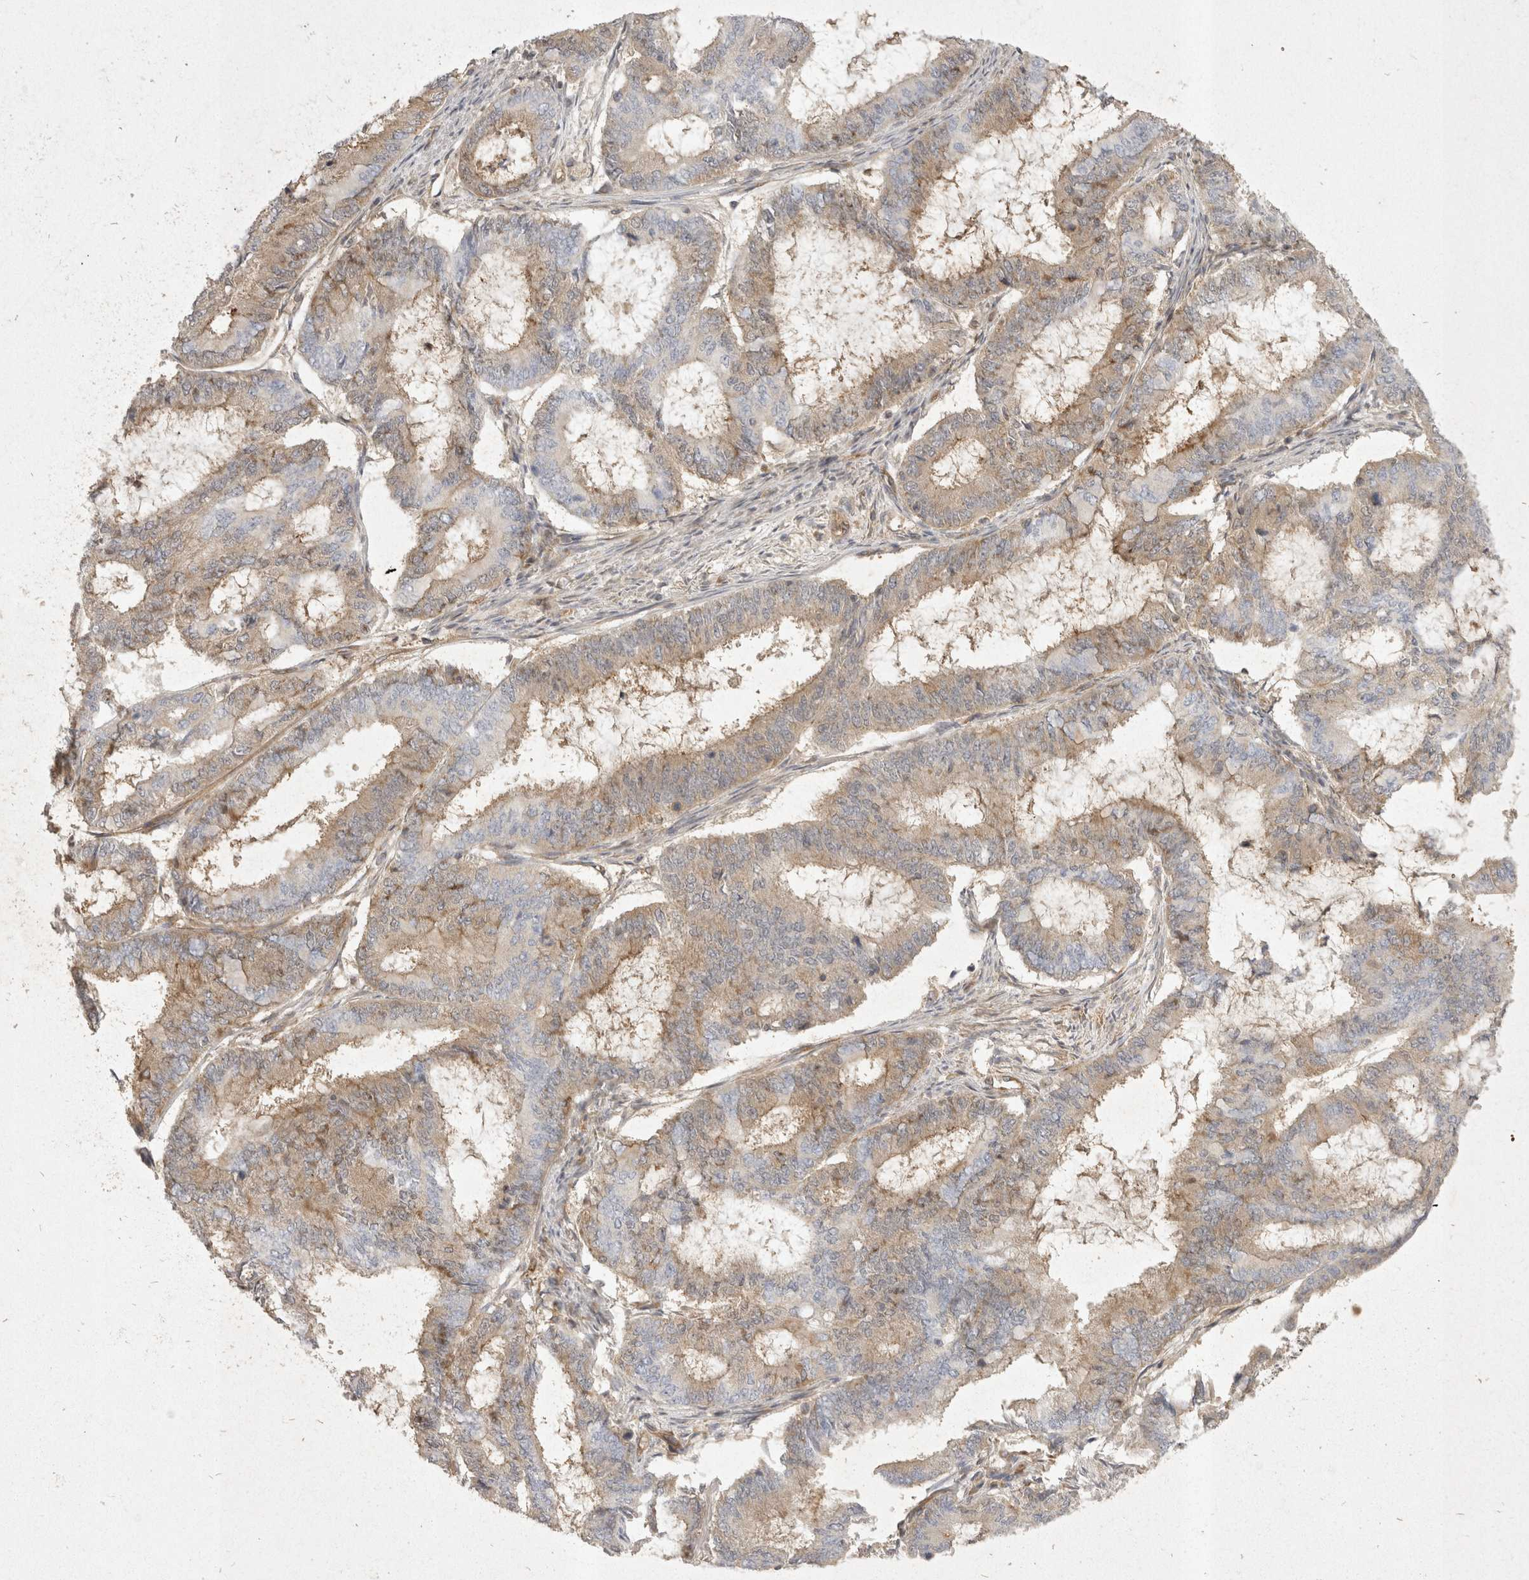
{"staining": {"intensity": "weak", "quantity": "25%-75%", "location": "cytoplasmic/membranous"}, "tissue": "endometrial cancer", "cell_type": "Tumor cells", "image_type": "cancer", "snomed": [{"axis": "morphology", "description": "Adenocarcinoma, NOS"}, {"axis": "topography", "description": "Endometrium"}], "caption": "A high-resolution photomicrograph shows immunohistochemistry (IHC) staining of endometrial adenocarcinoma, which reveals weak cytoplasmic/membranous positivity in approximately 25%-75% of tumor cells.", "gene": "EIF4G3", "patient": {"sex": "female", "age": 51}}